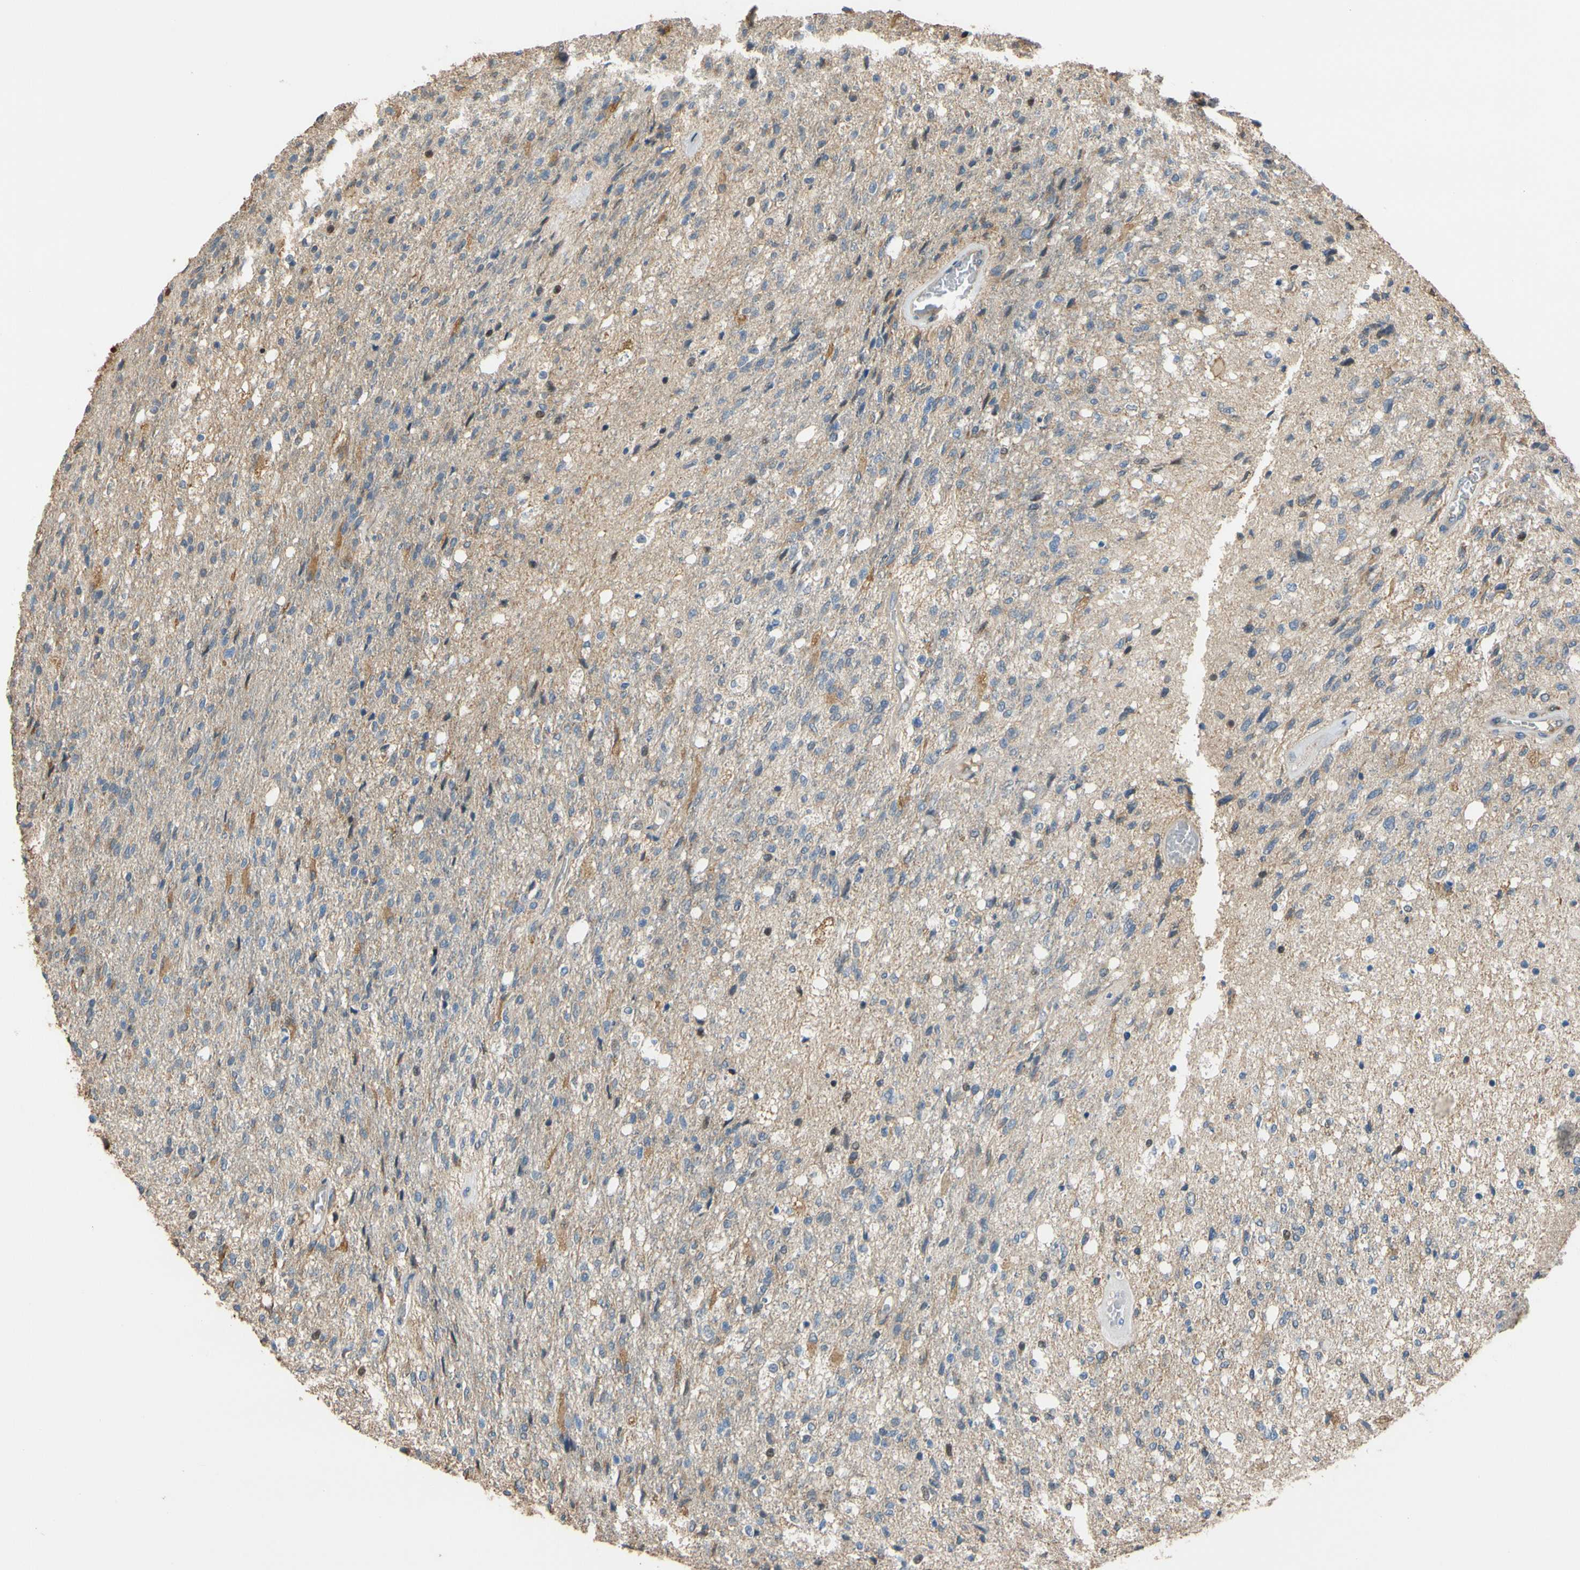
{"staining": {"intensity": "moderate", "quantity": "<25%", "location": "cytoplasmic/membranous"}, "tissue": "glioma", "cell_type": "Tumor cells", "image_type": "cancer", "snomed": [{"axis": "morphology", "description": "Normal tissue, NOS"}, {"axis": "morphology", "description": "Glioma, malignant, High grade"}, {"axis": "topography", "description": "Cerebral cortex"}], "caption": "Immunohistochemistry image of glioma stained for a protein (brown), which reveals low levels of moderate cytoplasmic/membranous staining in about <25% of tumor cells.", "gene": "ALDH1A2", "patient": {"sex": "male", "age": 77}}